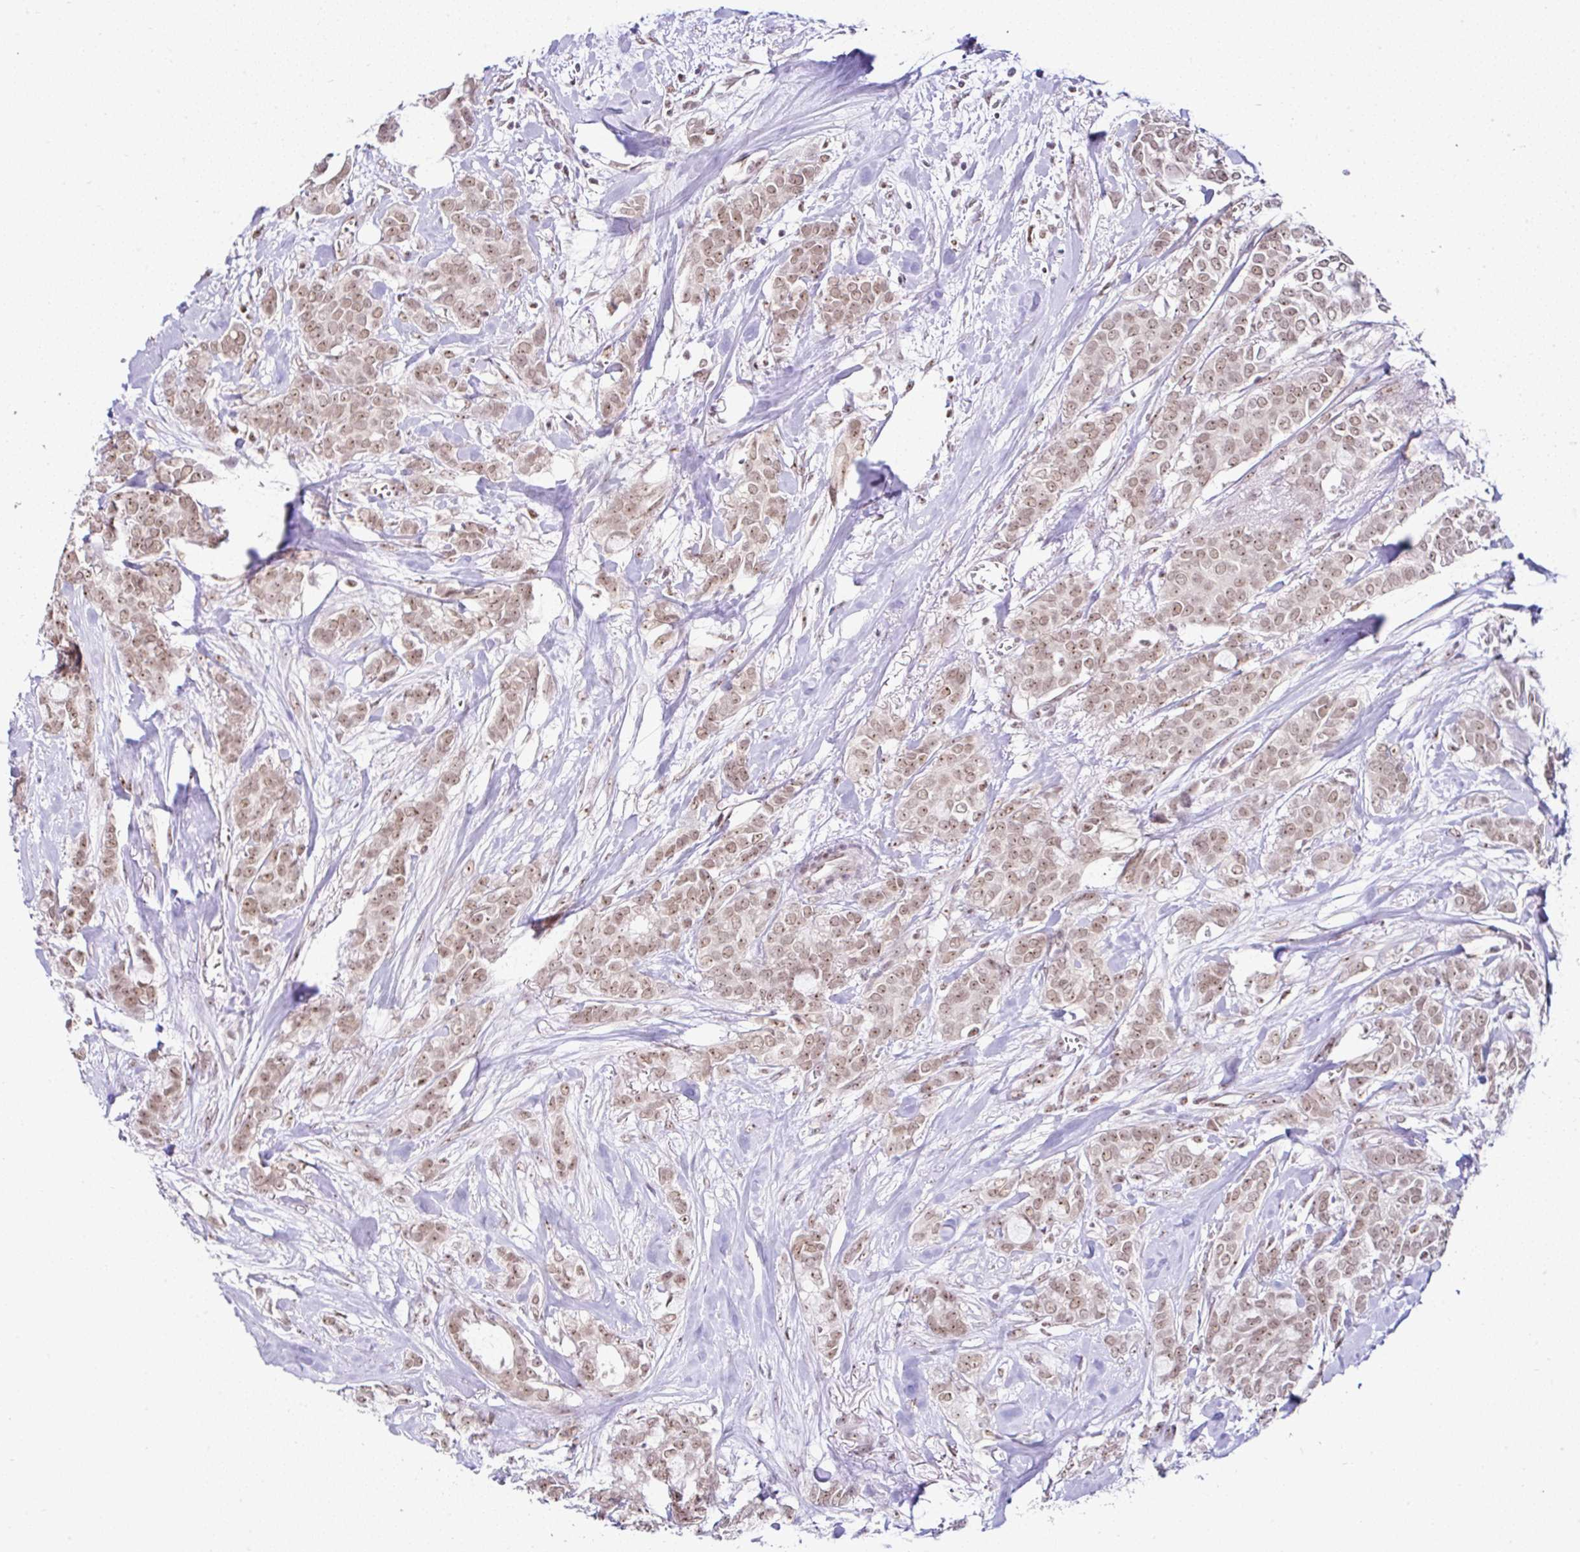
{"staining": {"intensity": "moderate", "quantity": ">75%", "location": "nuclear"}, "tissue": "breast cancer", "cell_type": "Tumor cells", "image_type": "cancer", "snomed": [{"axis": "morphology", "description": "Duct carcinoma"}, {"axis": "topography", "description": "Breast"}], "caption": "About >75% of tumor cells in human breast cancer demonstrate moderate nuclear protein expression as visualized by brown immunohistochemical staining.", "gene": "PTPN2", "patient": {"sex": "female", "age": 84}}